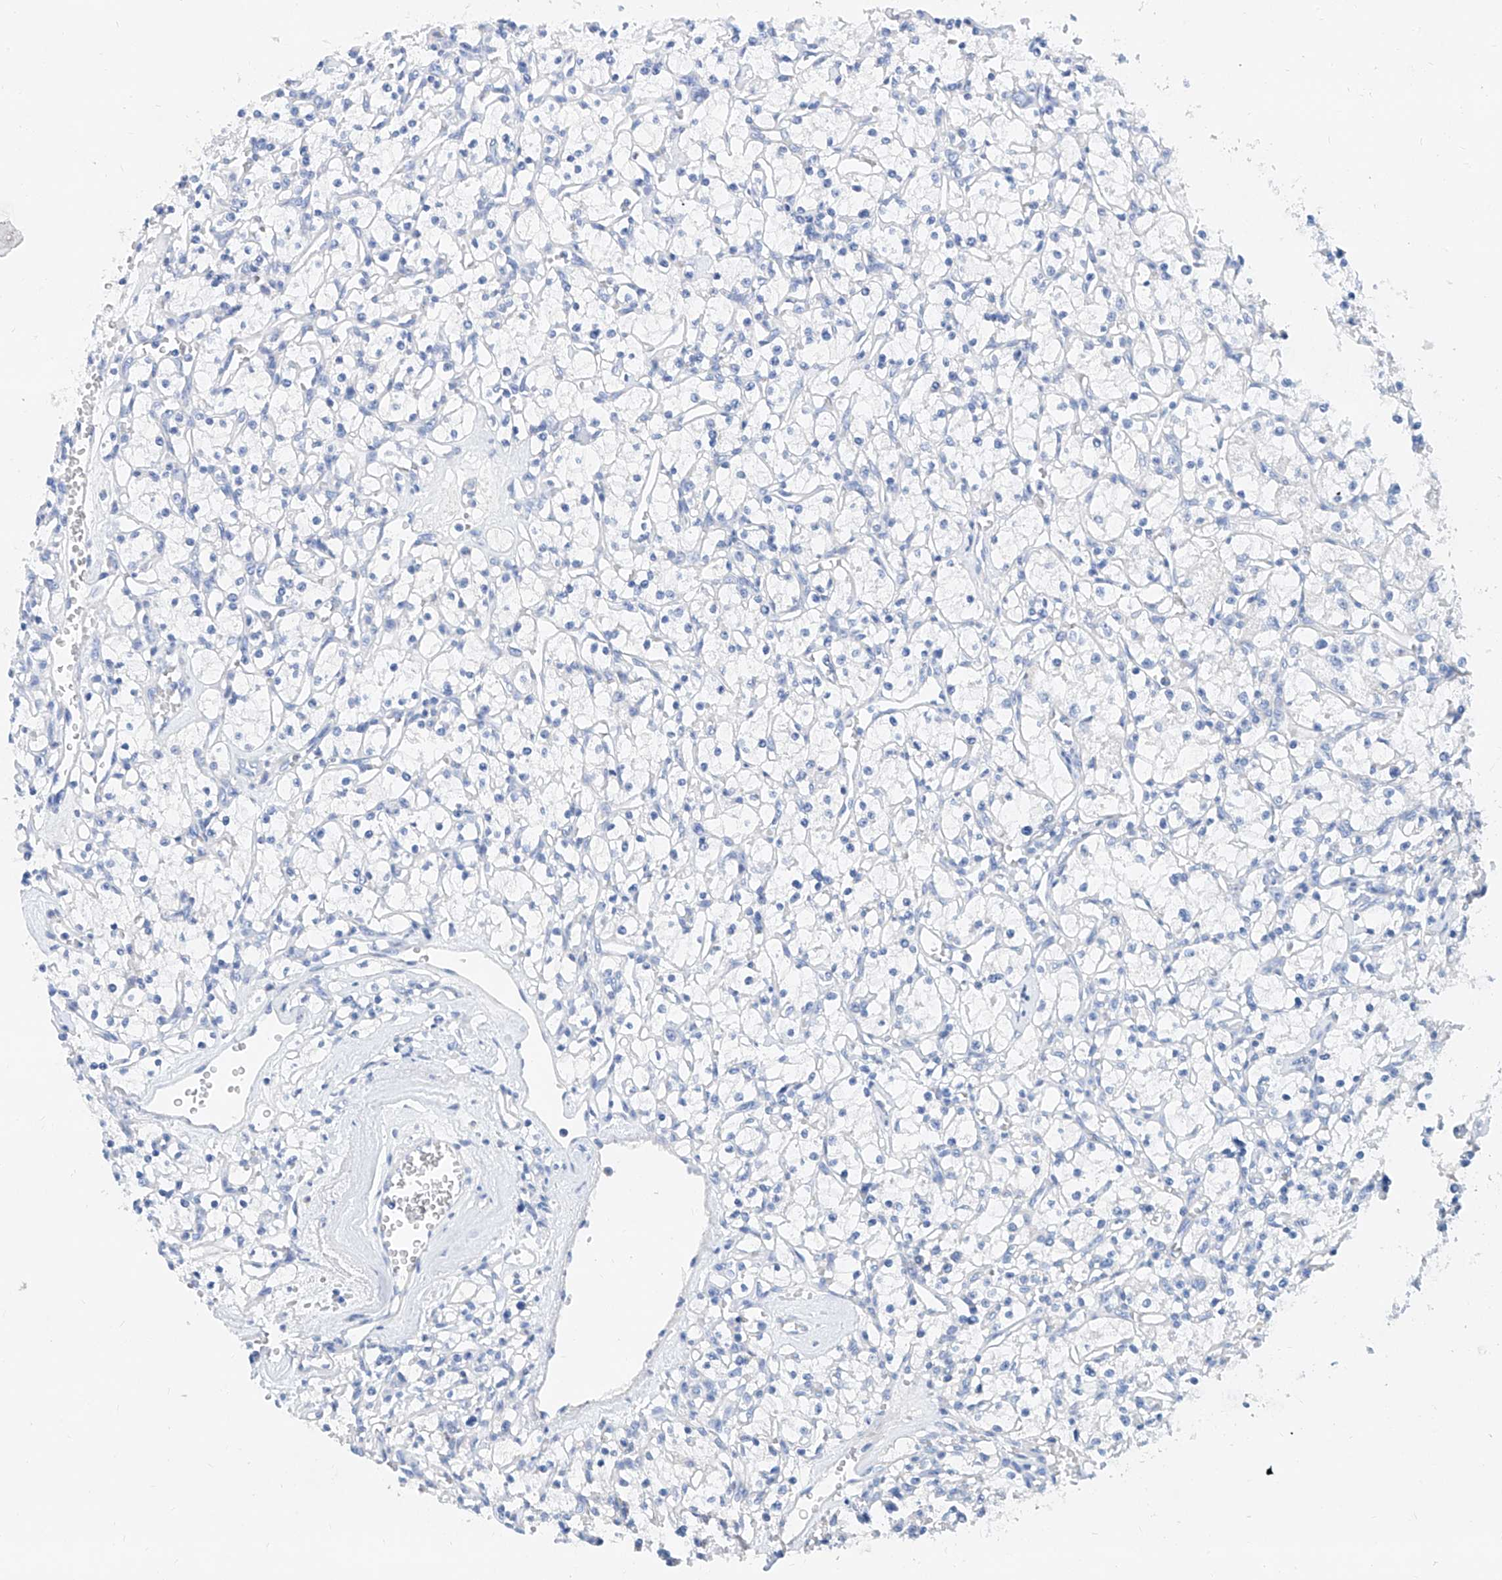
{"staining": {"intensity": "negative", "quantity": "none", "location": "none"}, "tissue": "renal cancer", "cell_type": "Tumor cells", "image_type": "cancer", "snomed": [{"axis": "morphology", "description": "Adenocarcinoma, NOS"}, {"axis": "topography", "description": "Kidney"}], "caption": "This is an immunohistochemistry micrograph of human adenocarcinoma (renal). There is no staining in tumor cells.", "gene": "SLC25A29", "patient": {"sex": "female", "age": 59}}